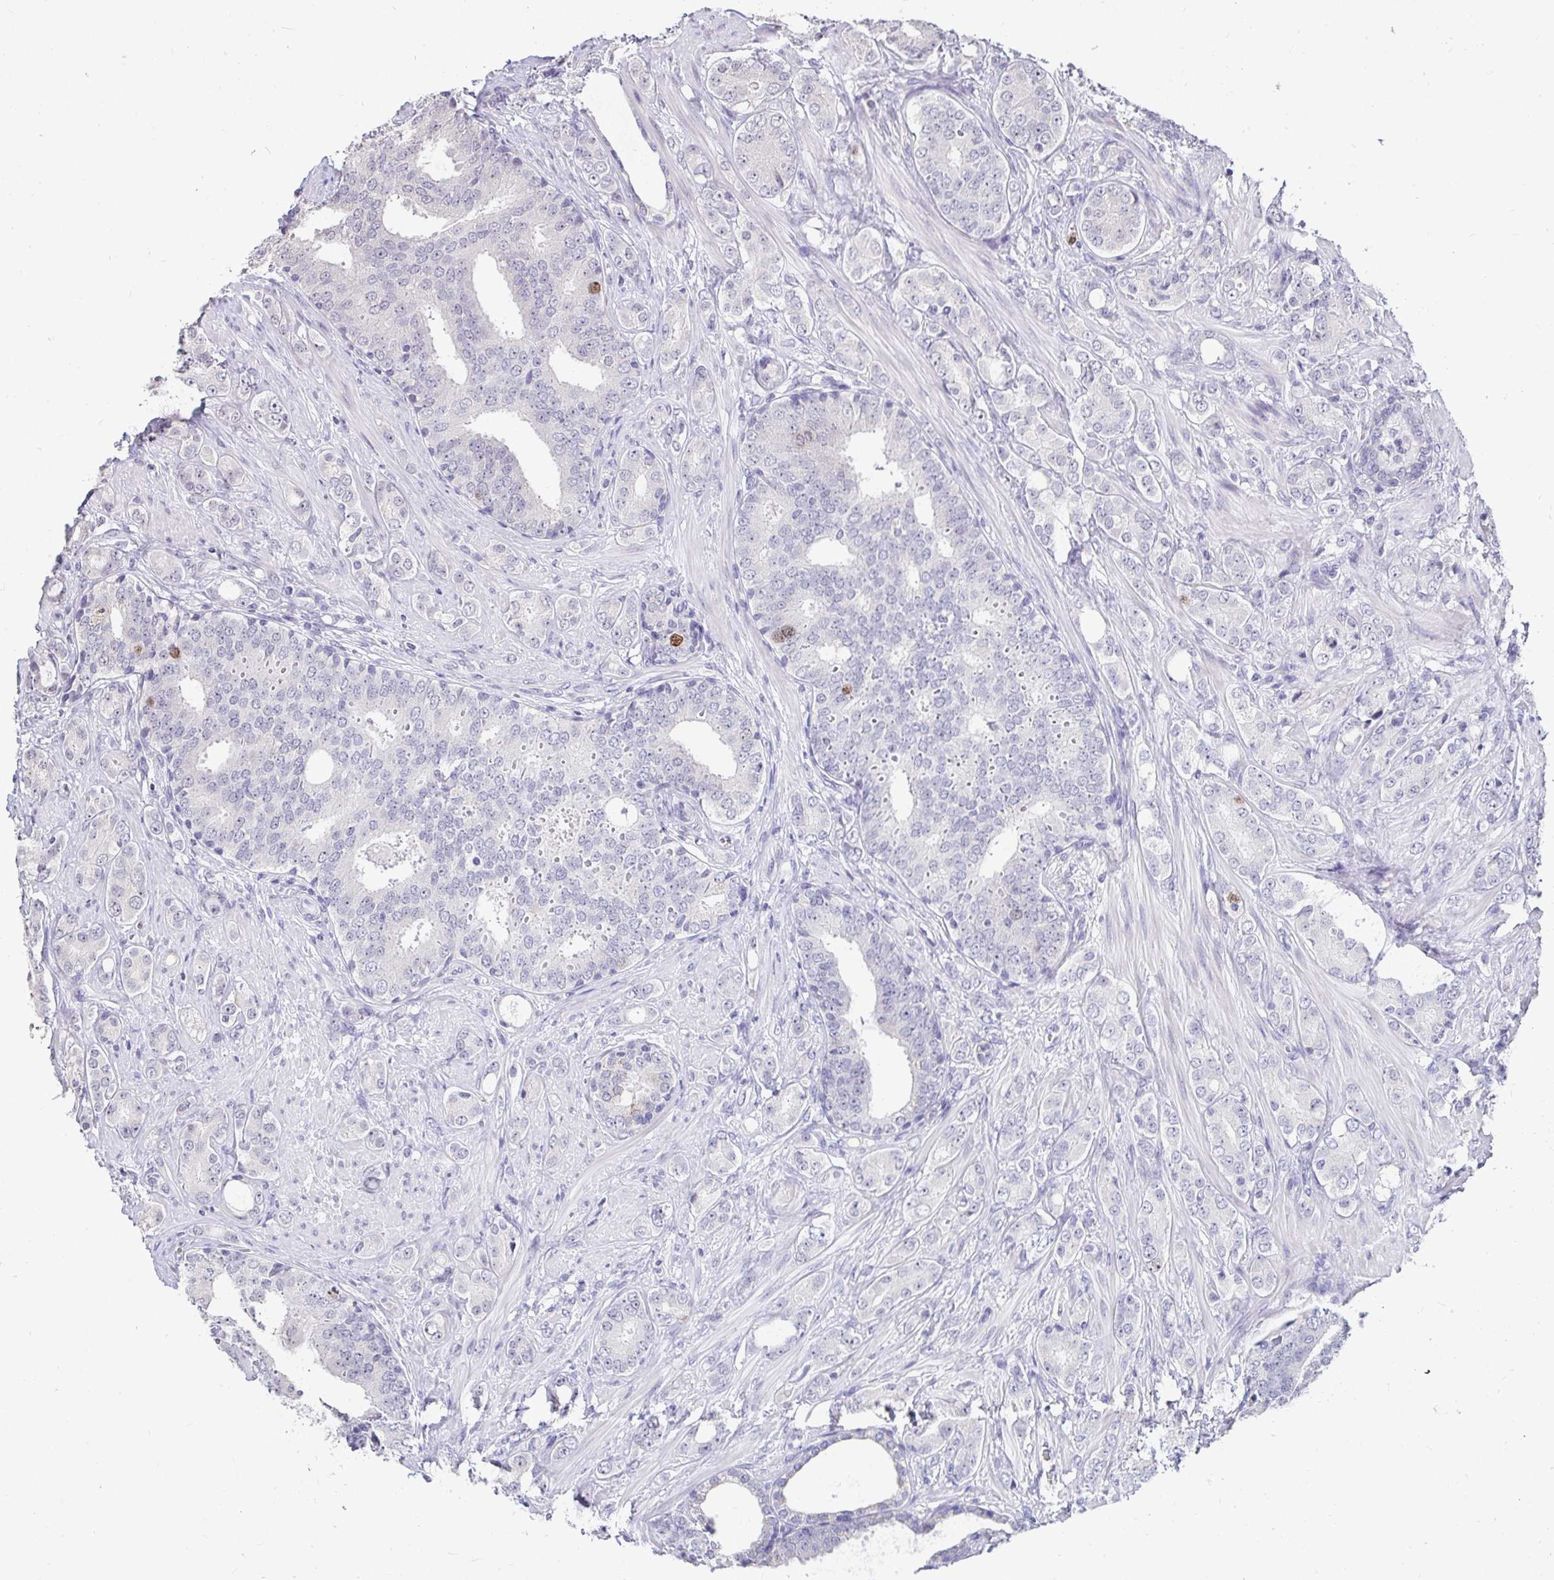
{"staining": {"intensity": "negative", "quantity": "none", "location": "none"}, "tissue": "prostate cancer", "cell_type": "Tumor cells", "image_type": "cancer", "snomed": [{"axis": "morphology", "description": "Adenocarcinoma, High grade"}, {"axis": "topography", "description": "Prostate"}], "caption": "Immunohistochemistry (IHC) image of neoplastic tissue: human adenocarcinoma (high-grade) (prostate) stained with DAB (3,3'-diaminobenzidine) reveals no significant protein expression in tumor cells.", "gene": "ANLN", "patient": {"sex": "male", "age": 62}}